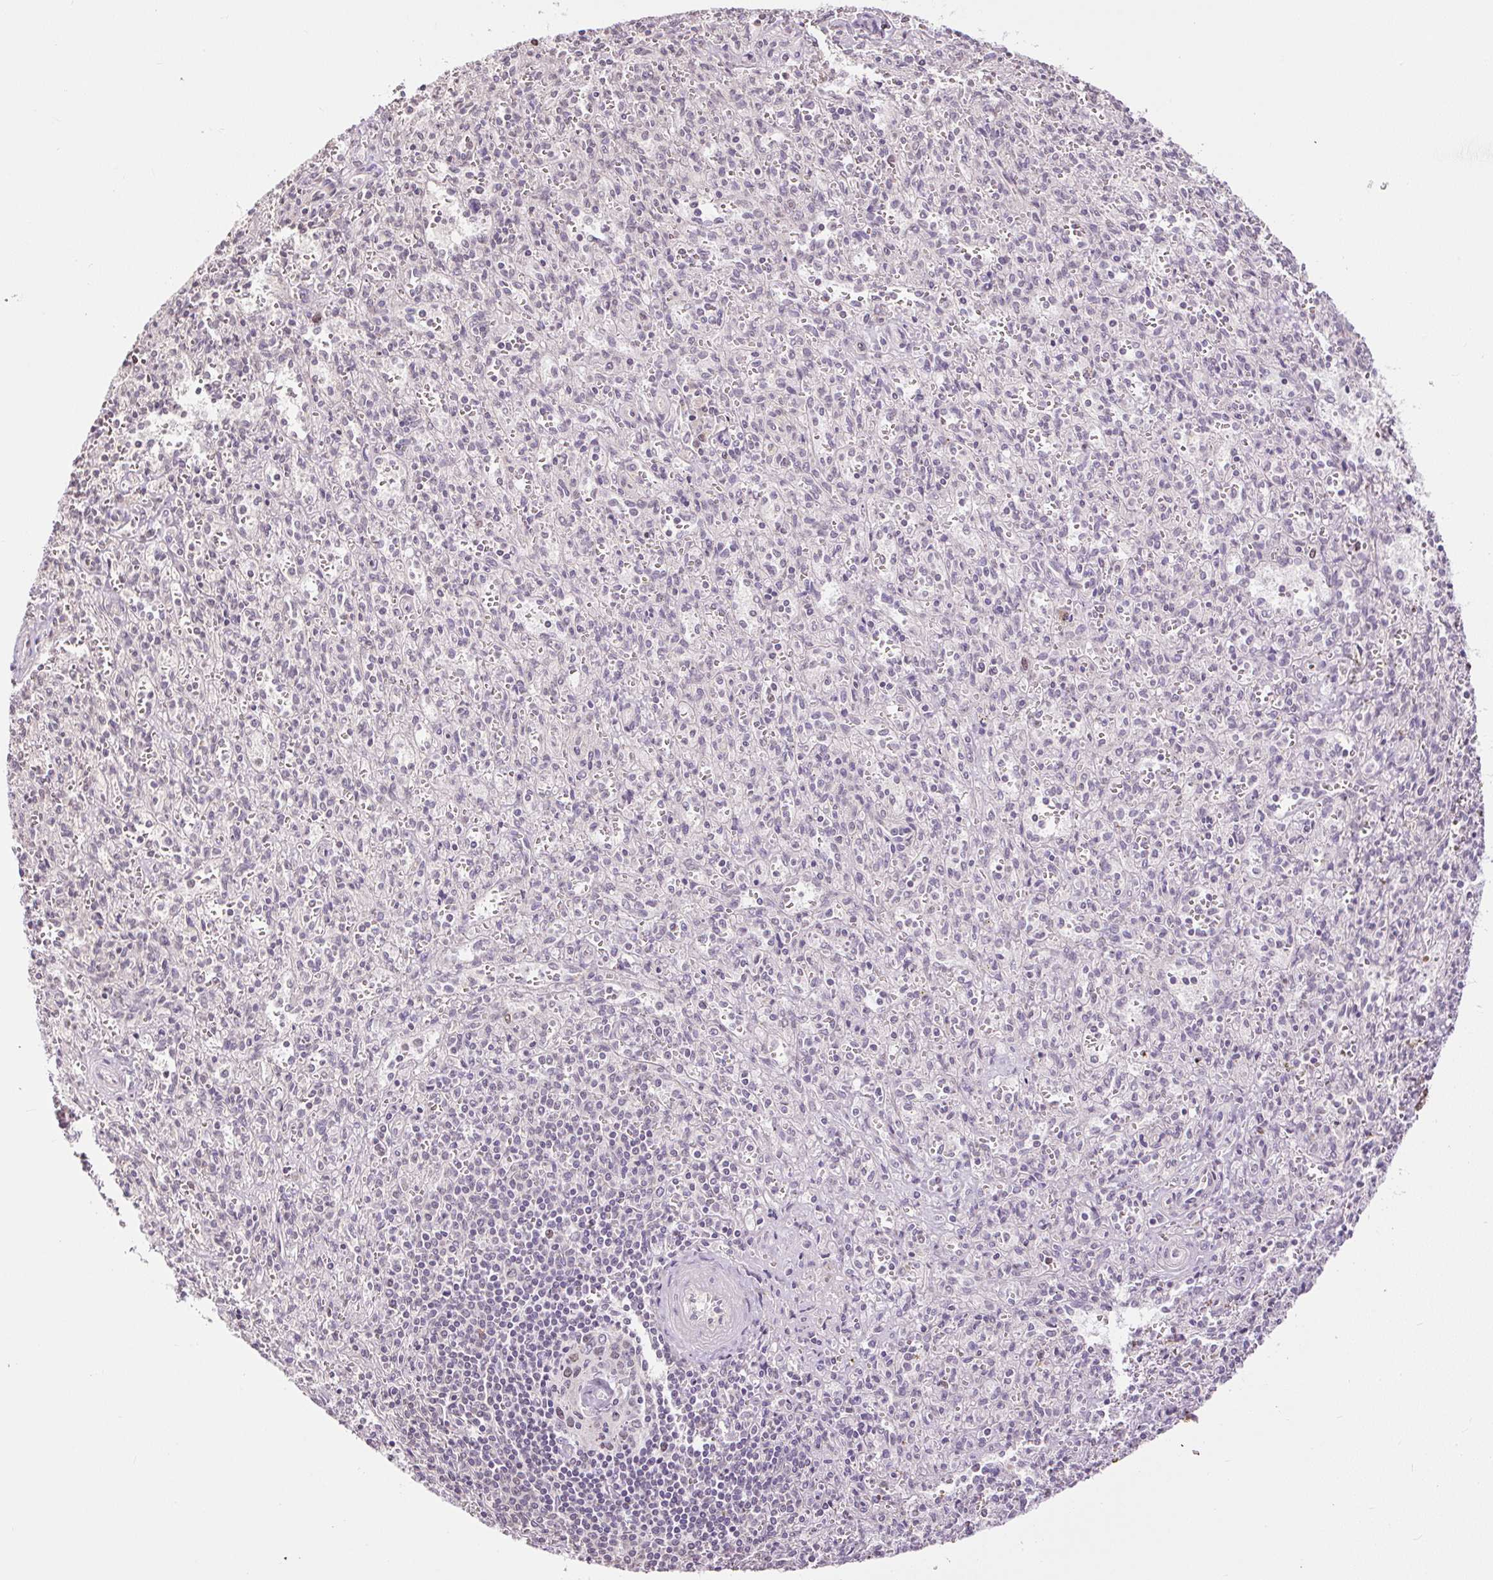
{"staining": {"intensity": "negative", "quantity": "none", "location": "none"}, "tissue": "spleen", "cell_type": "Cells in red pulp", "image_type": "normal", "snomed": [{"axis": "morphology", "description": "Normal tissue, NOS"}, {"axis": "topography", "description": "Spleen"}], "caption": "A high-resolution micrograph shows immunohistochemistry staining of unremarkable spleen, which displays no significant expression in cells in red pulp.", "gene": "RACGAP1", "patient": {"sex": "female", "age": 26}}